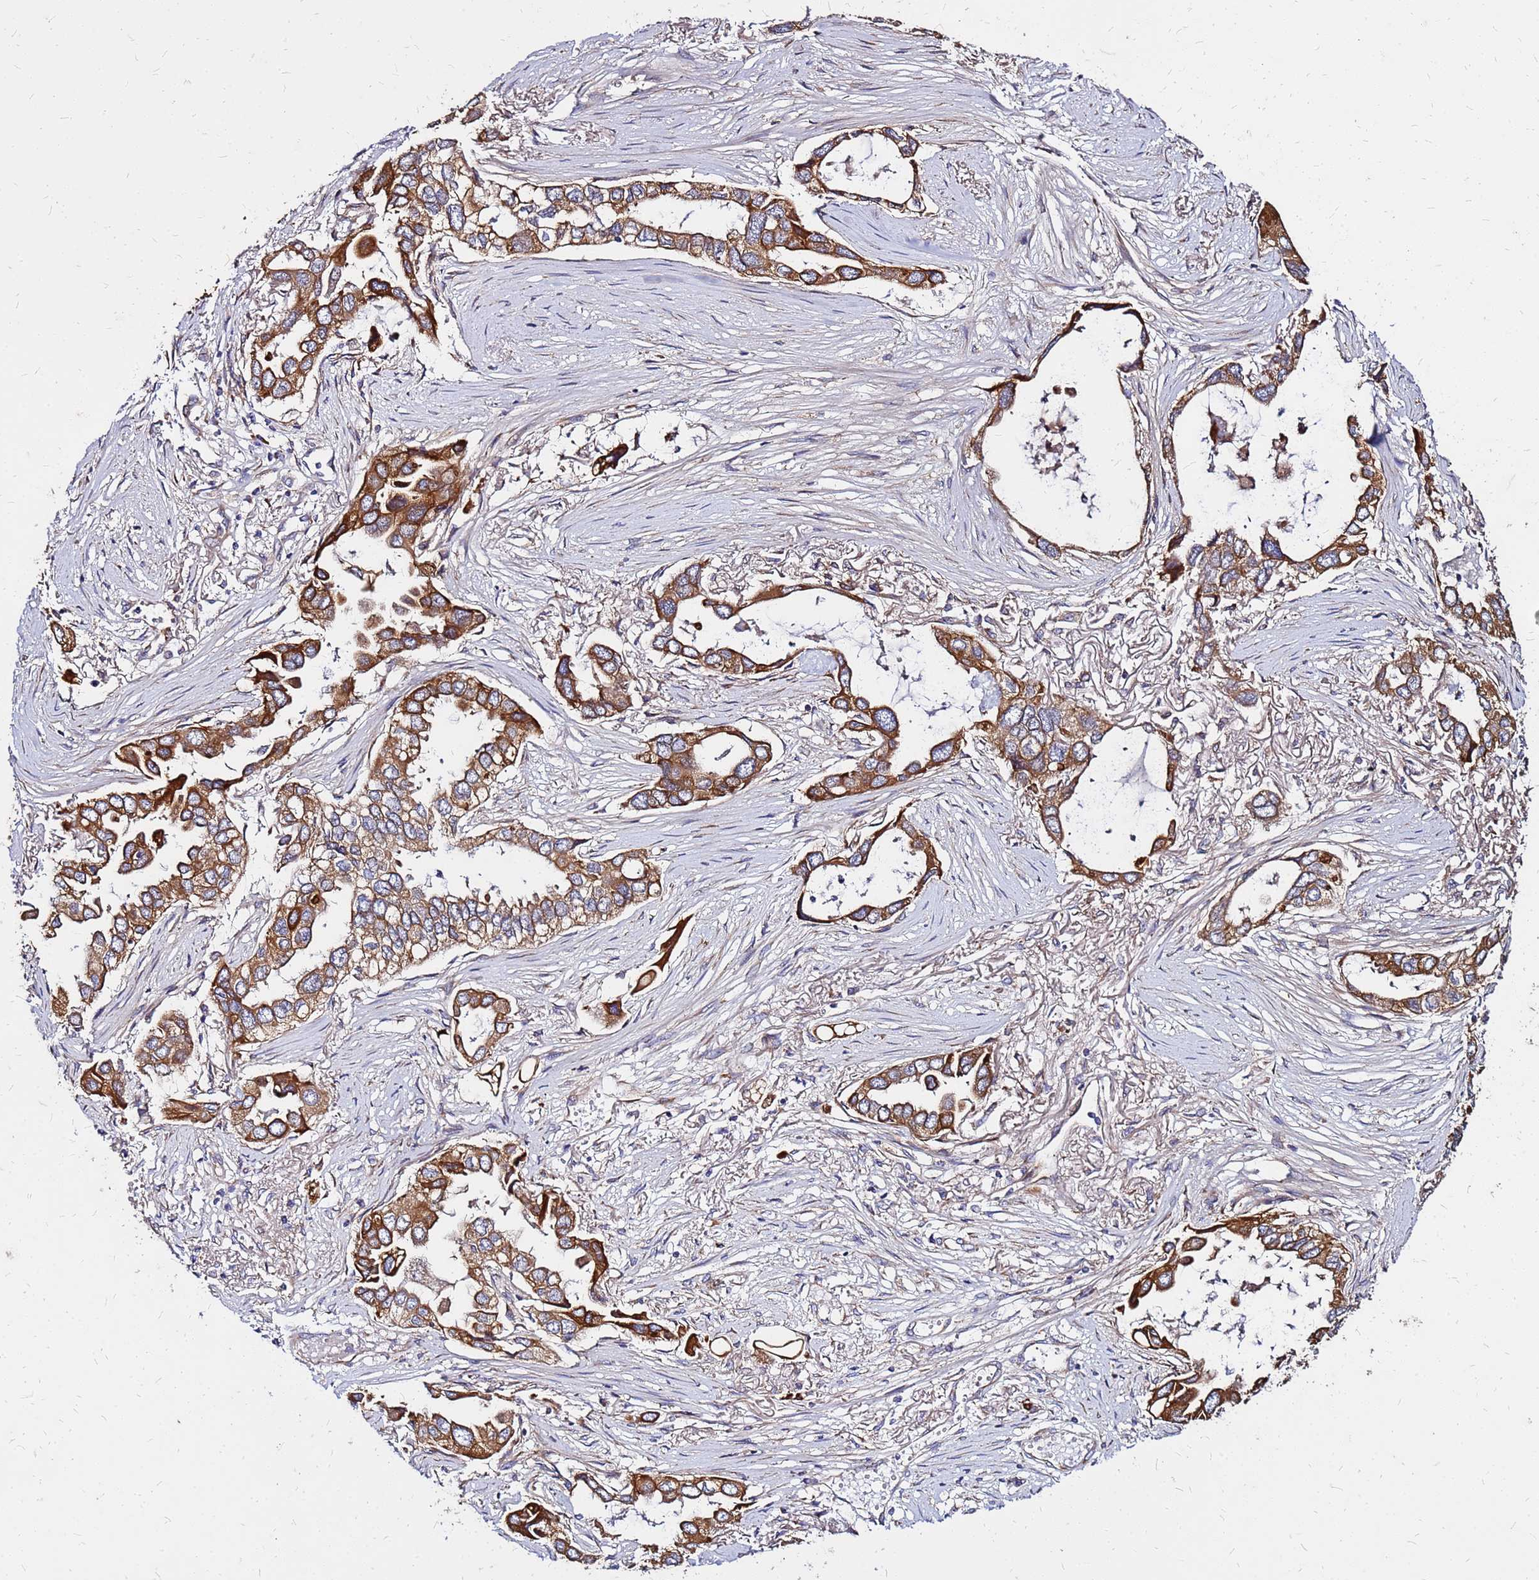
{"staining": {"intensity": "strong", "quantity": ">75%", "location": "cytoplasmic/membranous"}, "tissue": "lung cancer", "cell_type": "Tumor cells", "image_type": "cancer", "snomed": [{"axis": "morphology", "description": "Adenocarcinoma, NOS"}, {"axis": "topography", "description": "Lung"}], "caption": "Brown immunohistochemical staining in human lung cancer displays strong cytoplasmic/membranous expression in about >75% of tumor cells. (brown staining indicates protein expression, while blue staining denotes nuclei).", "gene": "VMO1", "patient": {"sex": "female", "age": 76}}